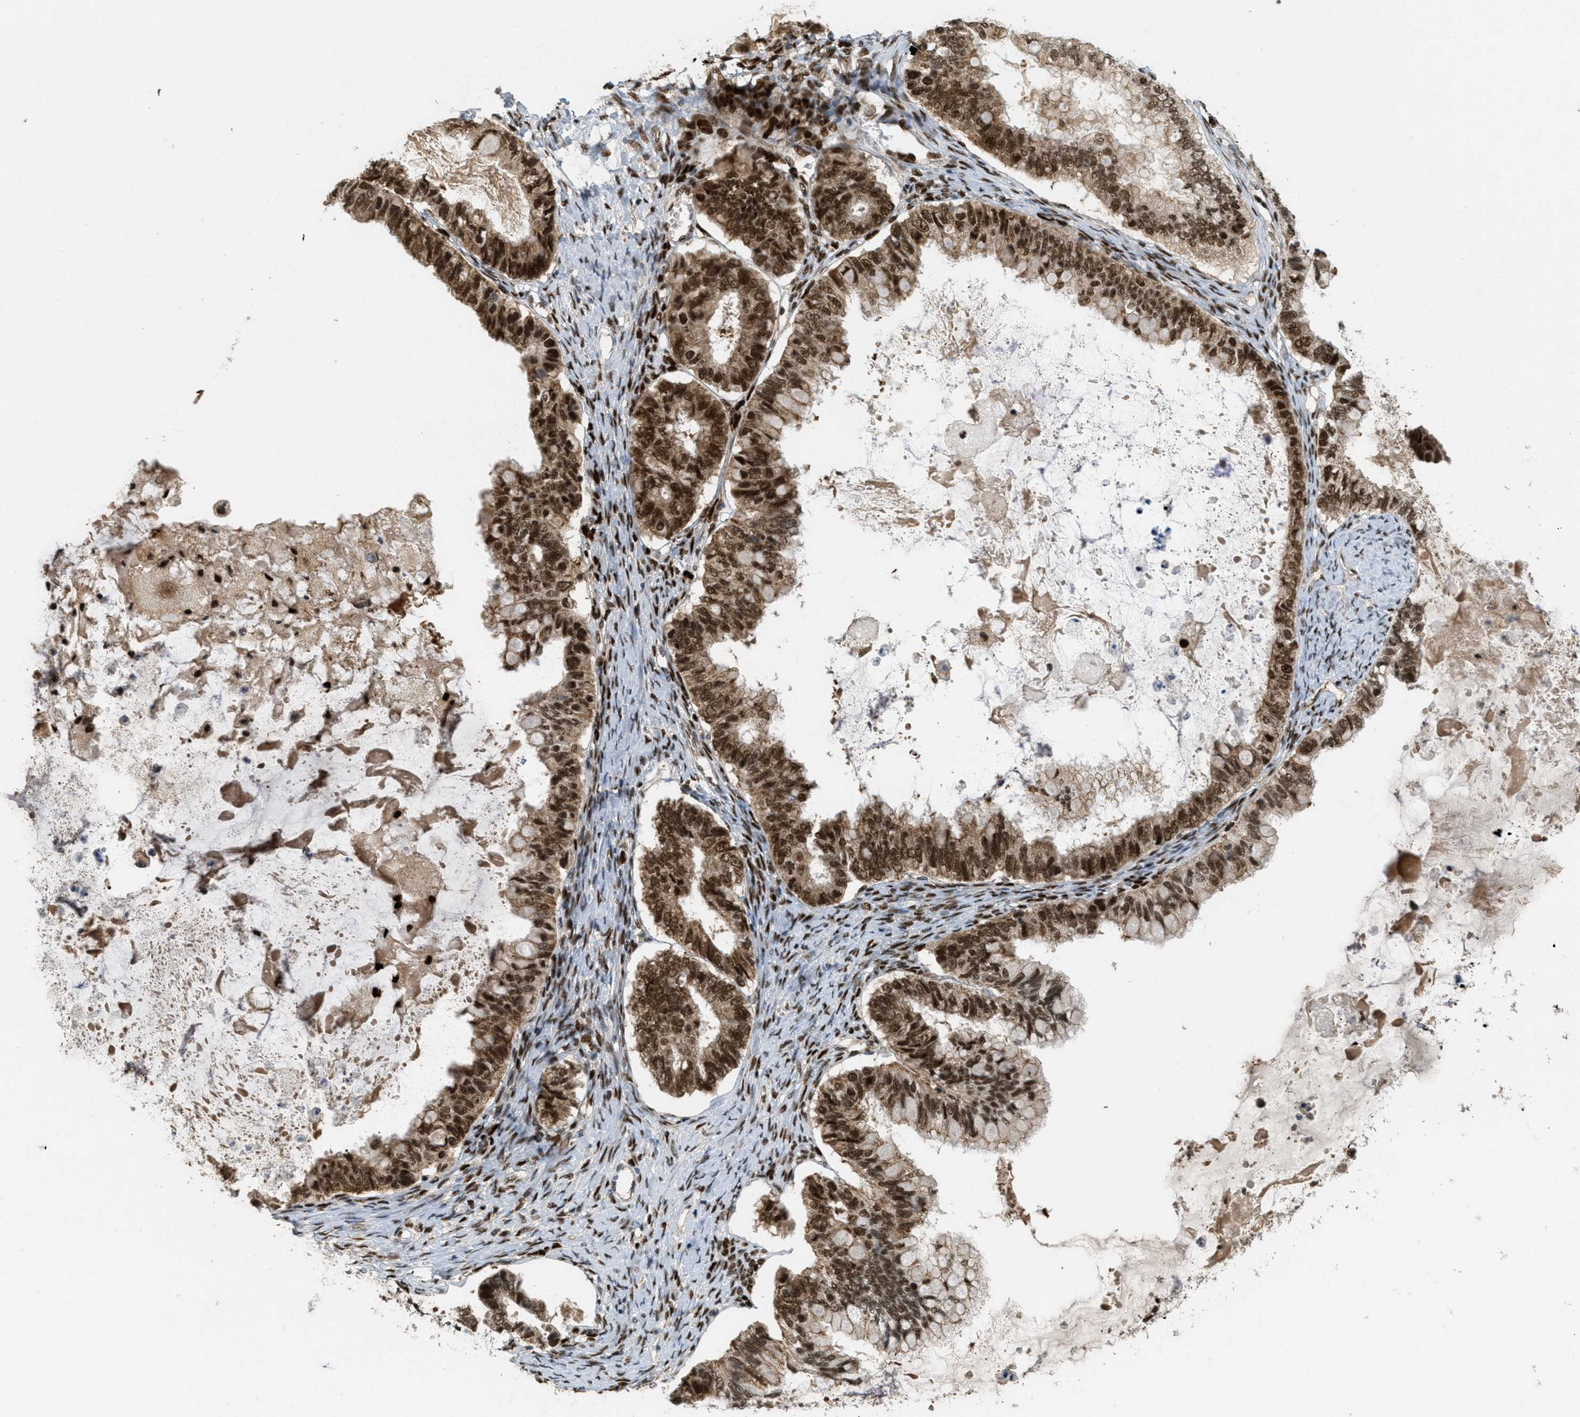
{"staining": {"intensity": "strong", "quantity": ">75%", "location": "cytoplasmic/membranous,nuclear"}, "tissue": "ovarian cancer", "cell_type": "Tumor cells", "image_type": "cancer", "snomed": [{"axis": "morphology", "description": "Cystadenocarcinoma, mucinous, NOS"}, {"axis": "topography", "description": "Ovary"}], "caption": "A brown stain labels strong cytoplasmic/membranous and nuclear expression of a protein in ovarian mucinous cystadenocarcinoma tumor cells. (DAB (3,3'-diaminobenzidine) = brown stain, brightfield microscopy at high magnification).", "gene": "TLK1", "patient": {"sex": "female", "age": 80}}